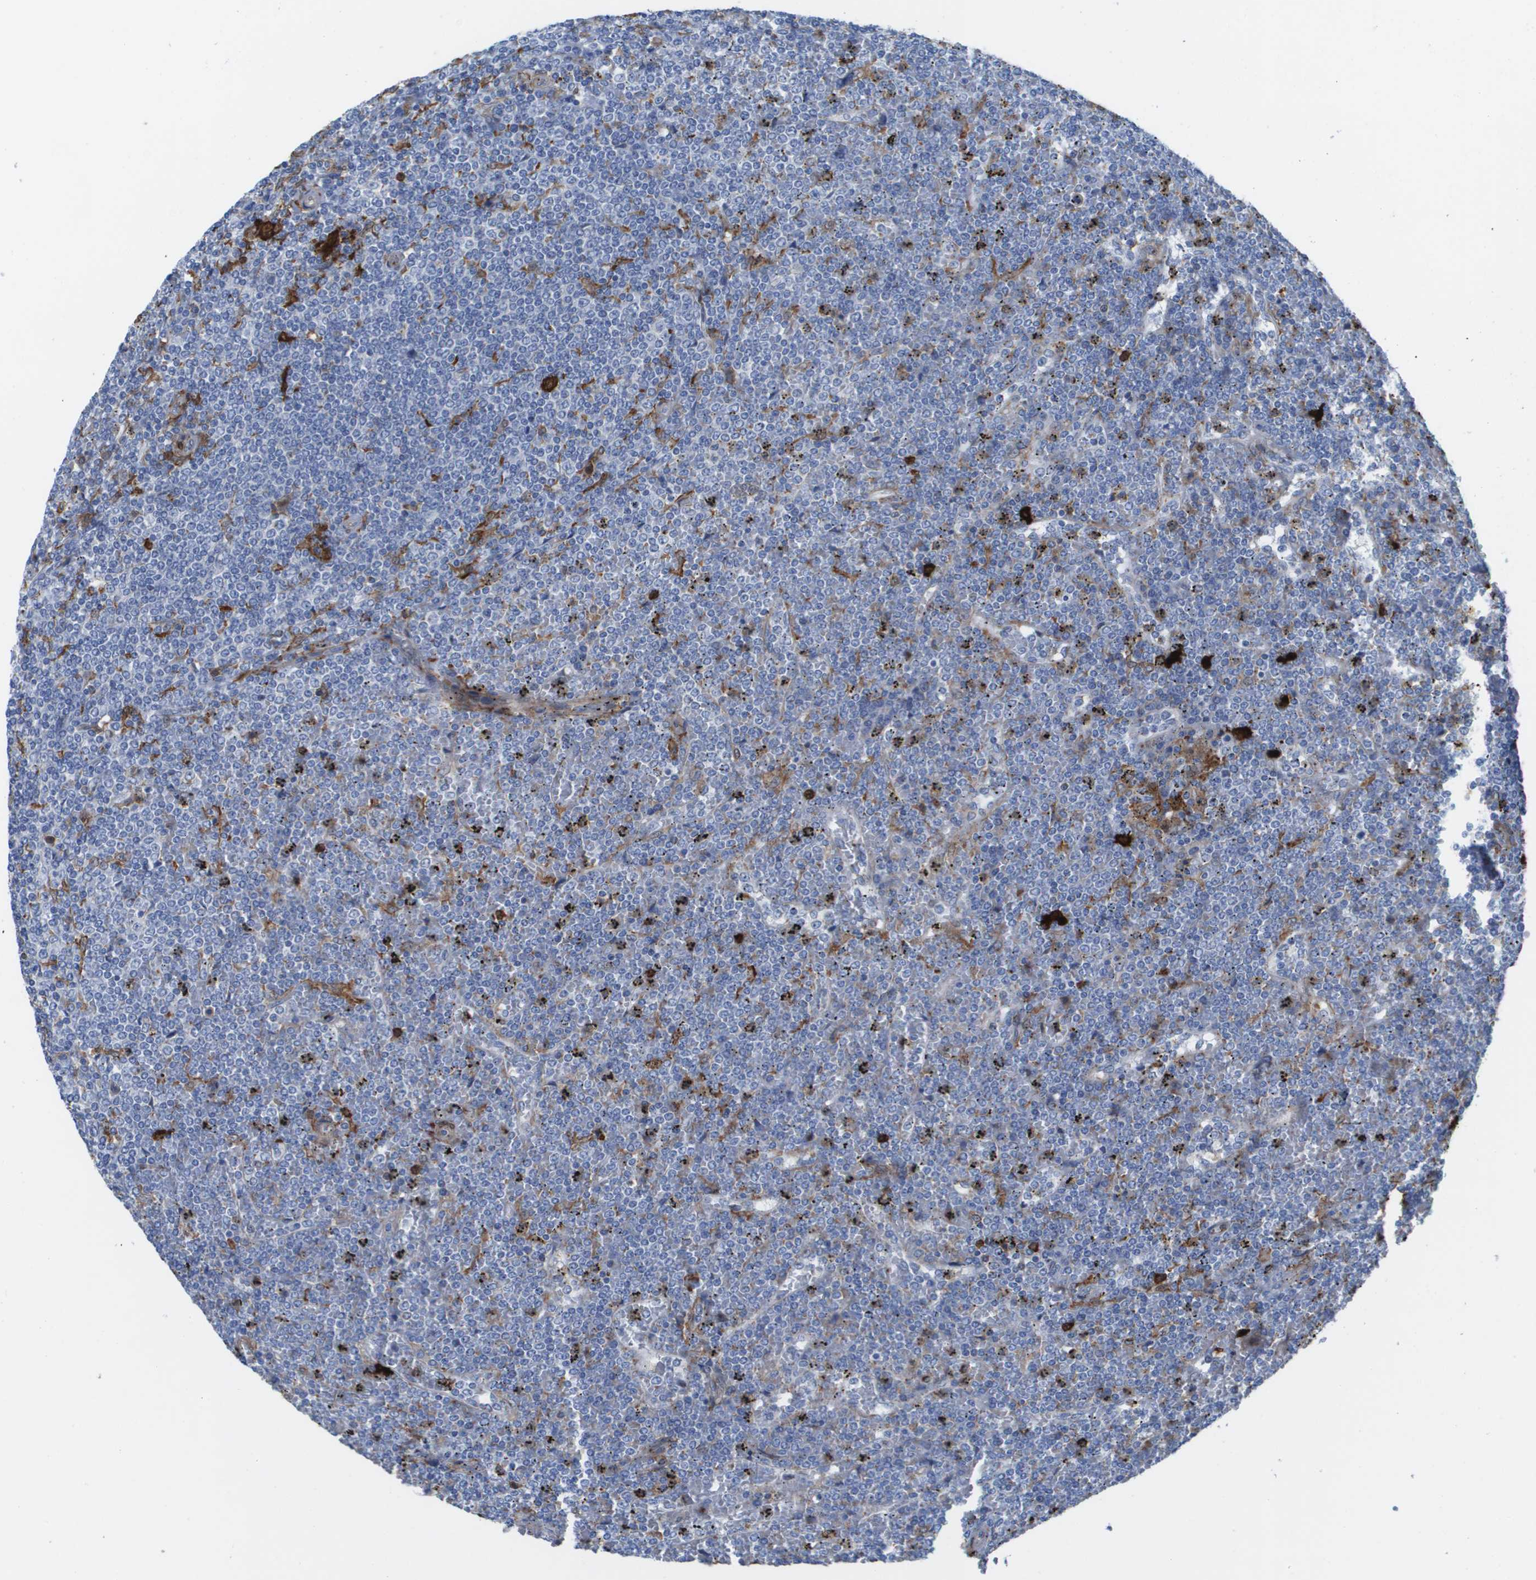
{"staining": {"intensity": "negative", "quantity": "none", "location": "none"}, "tissue": "lymphoma", "cell_type": "Tumor cells", "image_type": "cancer", "snomed": [{"axis": "morphology", "description": "Malignant lymphoma, non-Hodgkin's type, Low grade"}, {"axis": "topography", "description": "Spleen"}], "caption": "Protein analysis of low-grade malignant lymphoma, non-Hodgkin's type displays no significant positivity in tumor cells.", "gene": "SLC37A2", "patient": {"sex": "female", "age": 19}}